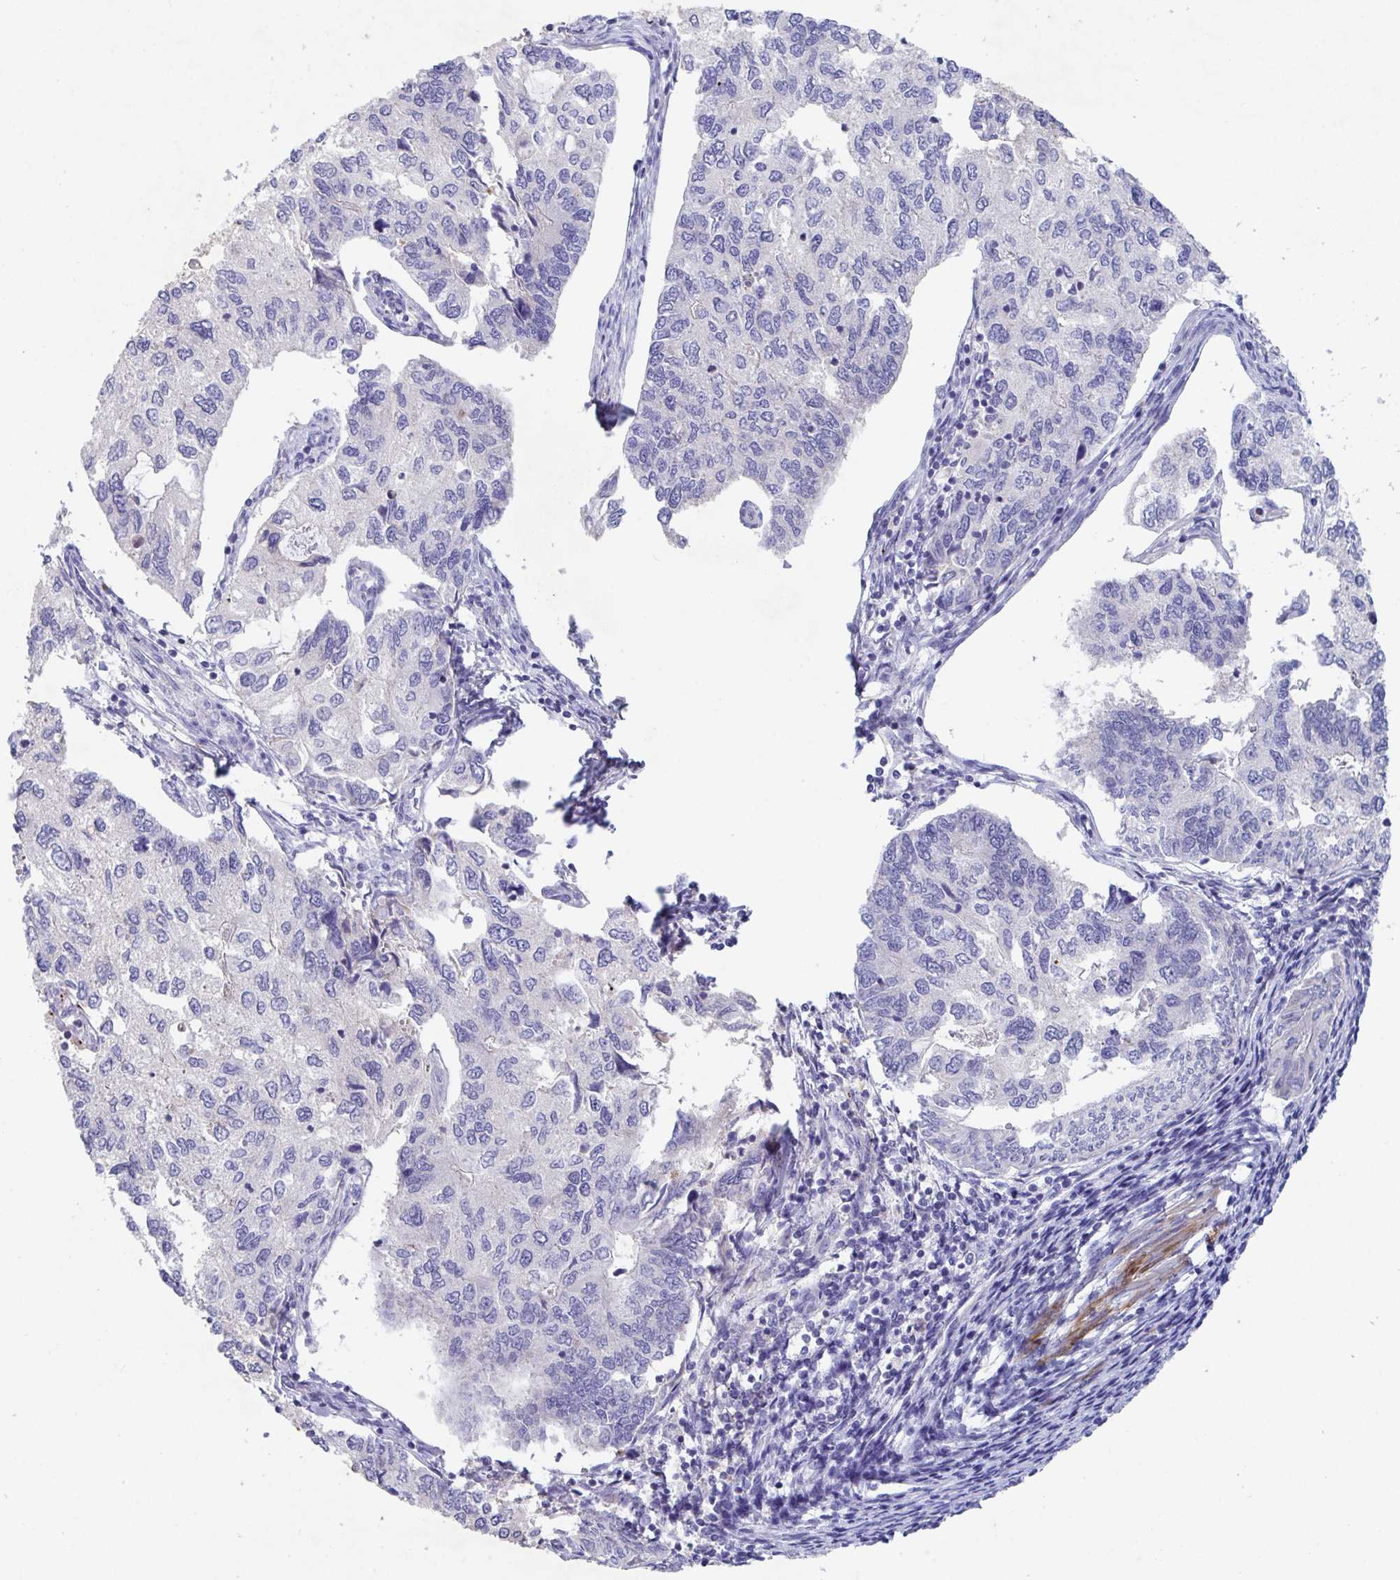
{"staining": {"intensity": "negative", "quantity": "none", "location": "none"}, "tissue": "endometrial cancer", "cell_type": "Tumor cells", "image_type": "cancer", "snomed": [{"axis": "morphology", "description": "Carcinoma, NOS"}, {"axis": "topography", "description": "Uterus"}], "caption": "This is a image of IHC staining of endometrial cancer (carcinoma), which shows no expression in tumor cells. Nuclei are stained in blue.", "gene": "ZNF561", "patient": {"sex": "female", "age": 76}}